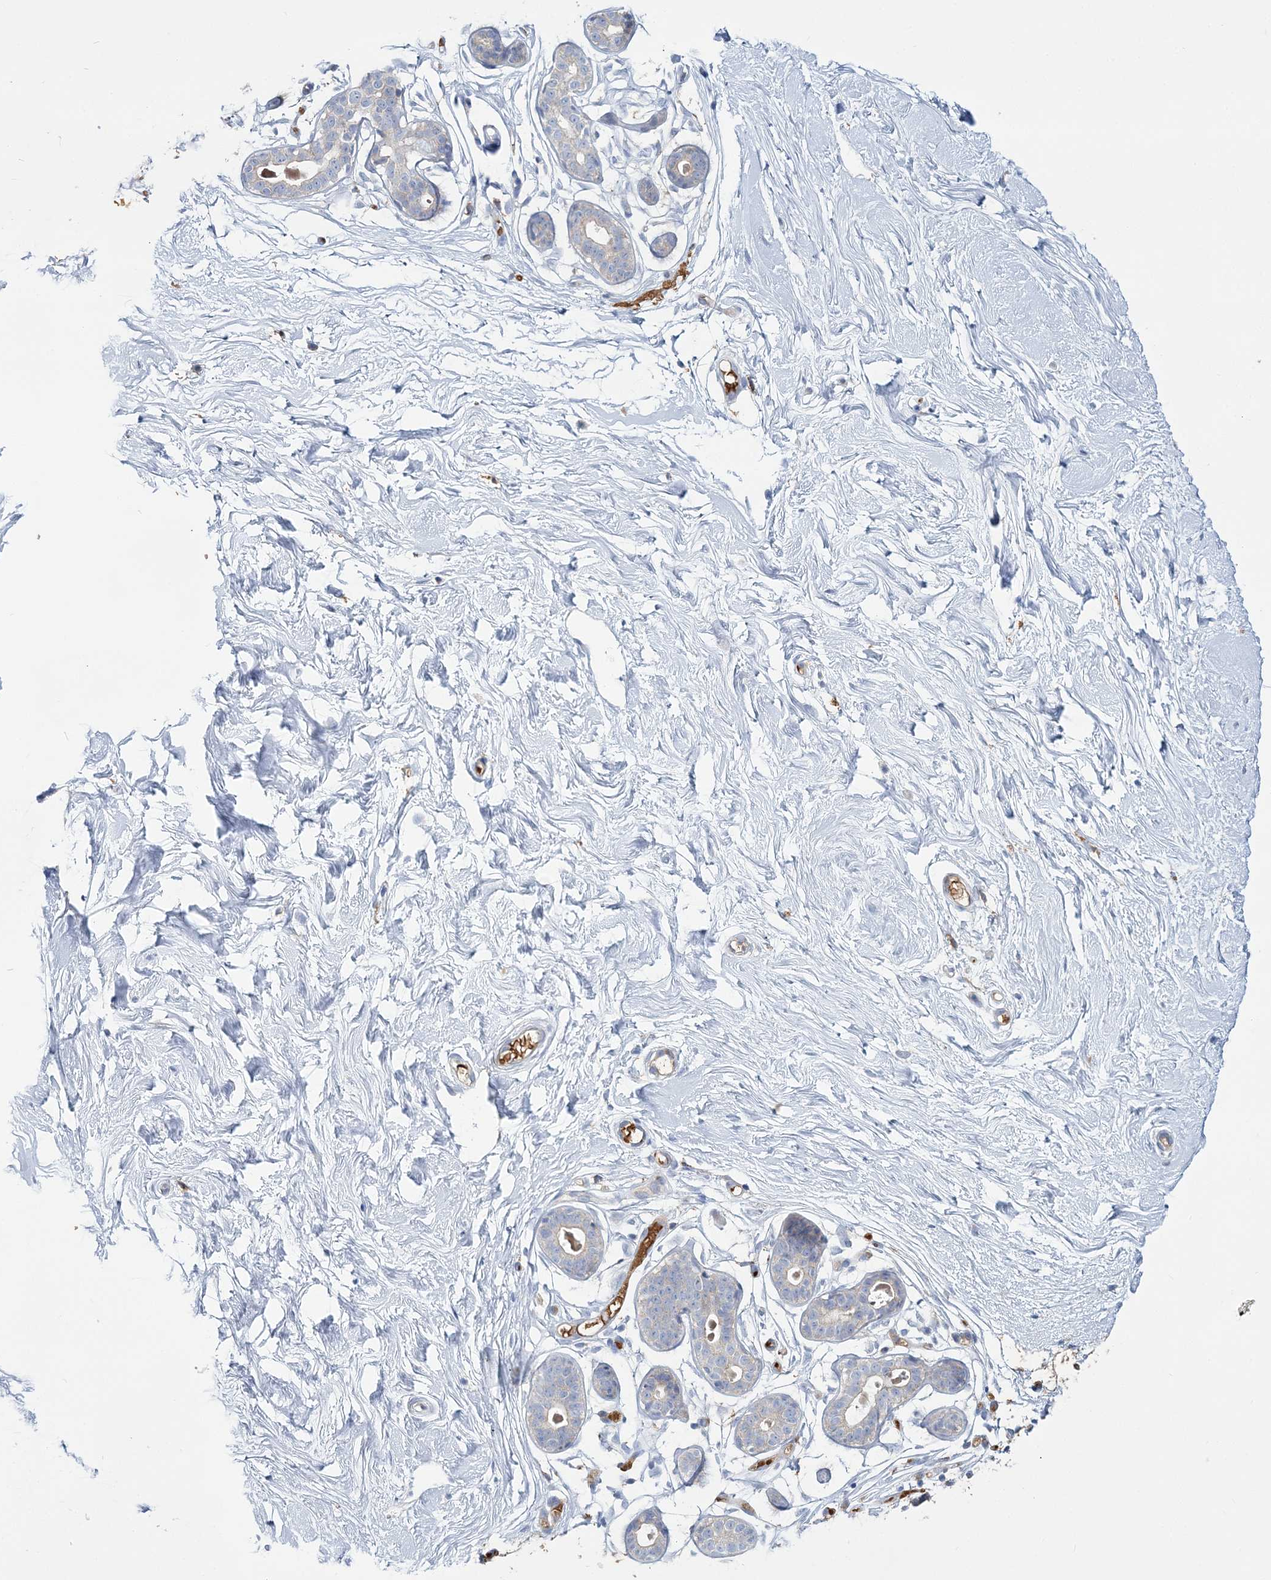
{"staining": {"intensity": "negative", "quantity": "none", "location": "none"}, "tissue": "breast", "cell_type": "Adipocytes", "image_type": "normal", "snomed": [{"axis": "morphology", "description": "Normal tissue, NOS"}, {"axis": "morphology", "description": "Adenoma, NOS"}, {"axis": "topography", "description": "Breast"}], "caption": "Breast stained for a protein using IHC shows no staining adipocytes.", "gene": "ATP11B", "patient": {"sex": "female", "age": 23}}